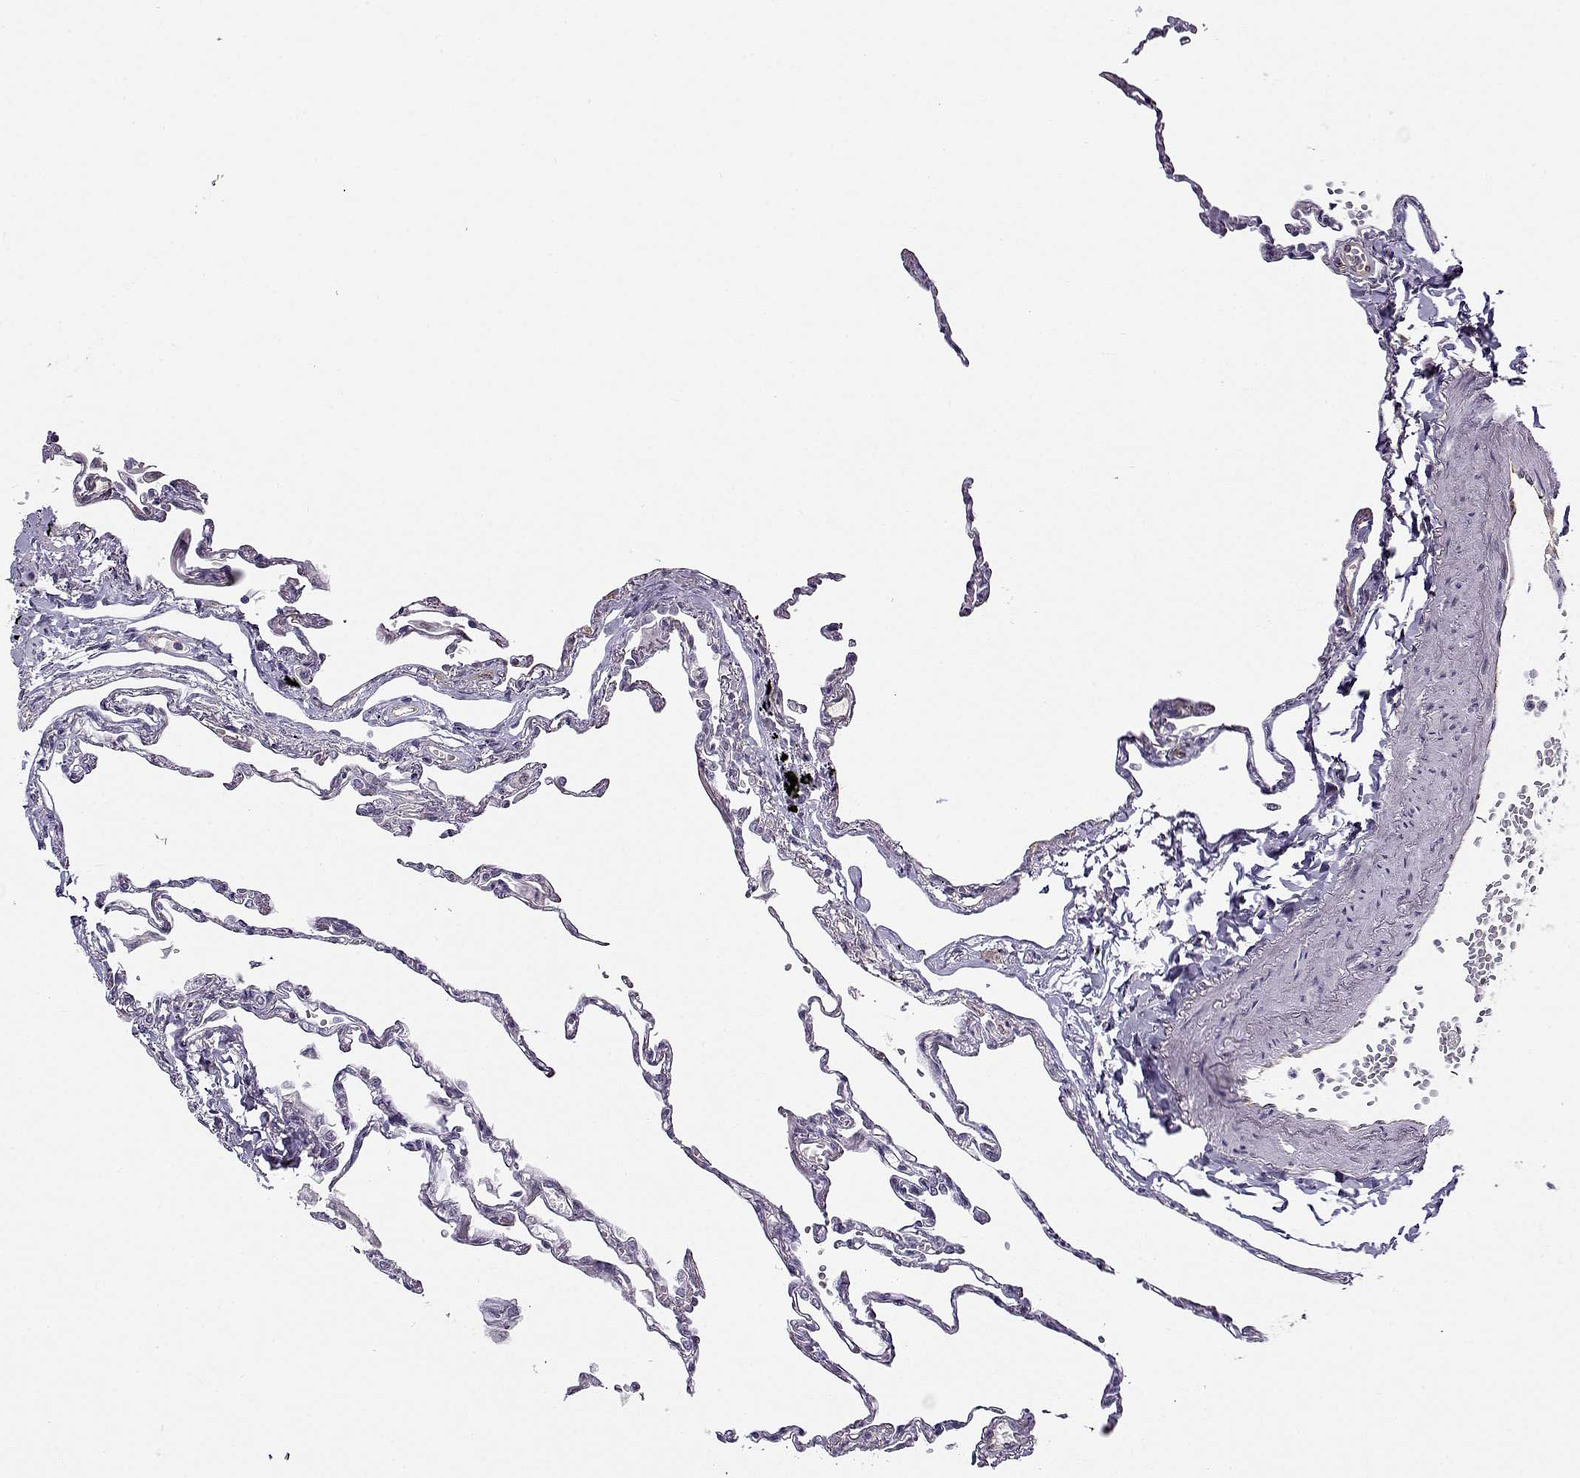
{"staining": {"intensity": "negative", "quantity": "none", "location": "none"}, "tissue": "lung", "cell_type": "Alveolar cells", "image_type": "normal", "snomed": [{"axis": "morphology", "description": "Normal tissue, NOS"}, {"axis": "topography", "description": "Lung"}], "caption": "Immunohistochemistry histopathology image of benign lung: lung stained with DAB (3,3'-diaminobenzidine) shows no significant protein expression in alveolar cells.", "gene": "BACH1", "patient": {"sex": "male", "age": 78}}